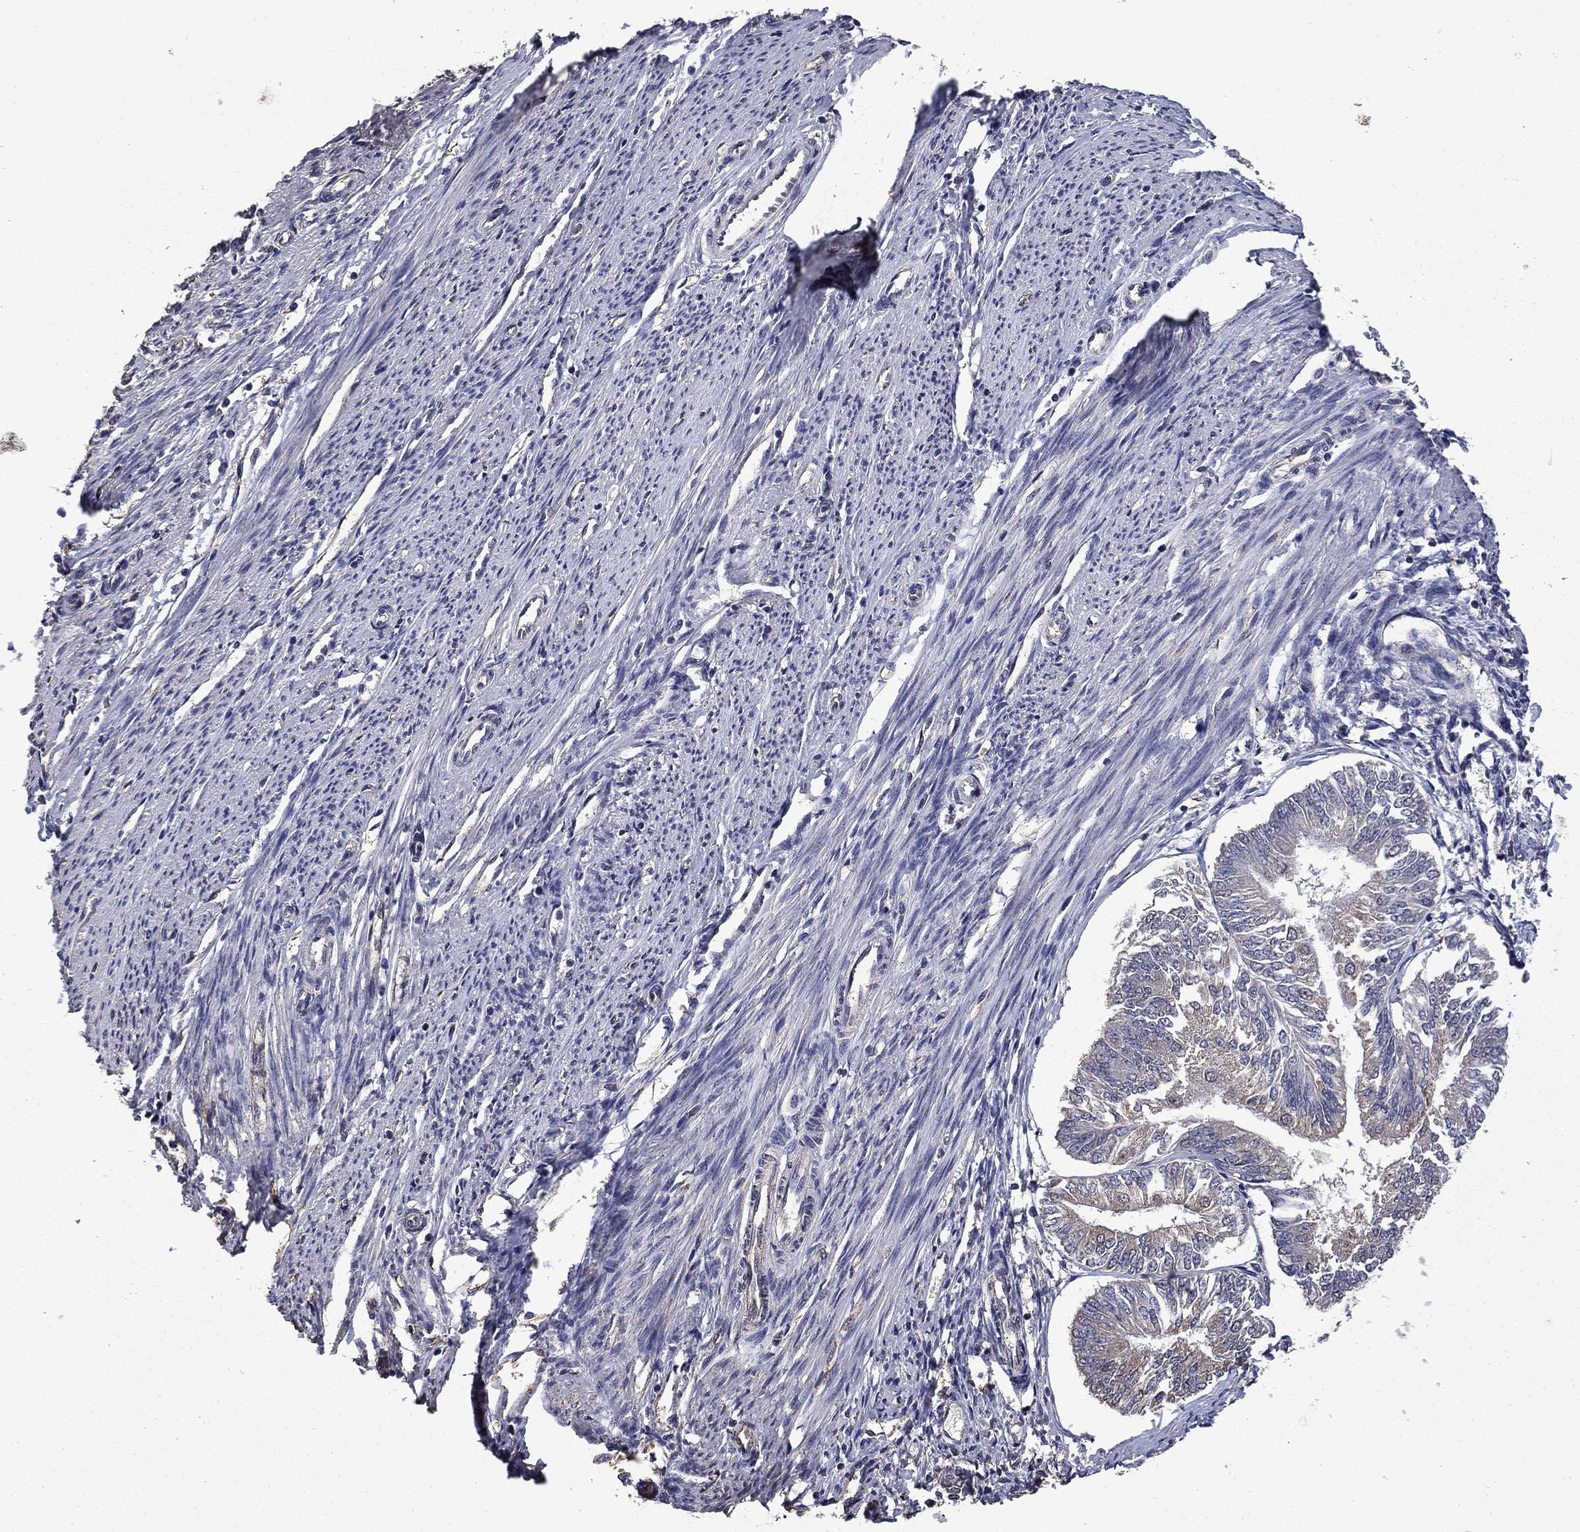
{"staining": {"intensity": "negative", "quantity": "none", "location": "none"}, "tissue": "endometrial cancer", "cell_type": "Tumor cells", "image_type": "cancer", "snomed": [{"axis": "morphology", "description": "Adenocarcinoma, NOS"}, {"axis": "topography", "description": "Endometrium"}], "caption": "Immunohistochemistry (IHC) of adenocarcinoma (endometrial) exhibits no positivity in tumor cells.", "gene": "MFAP3L", "patient": {"sex": "female", "age": 58}}